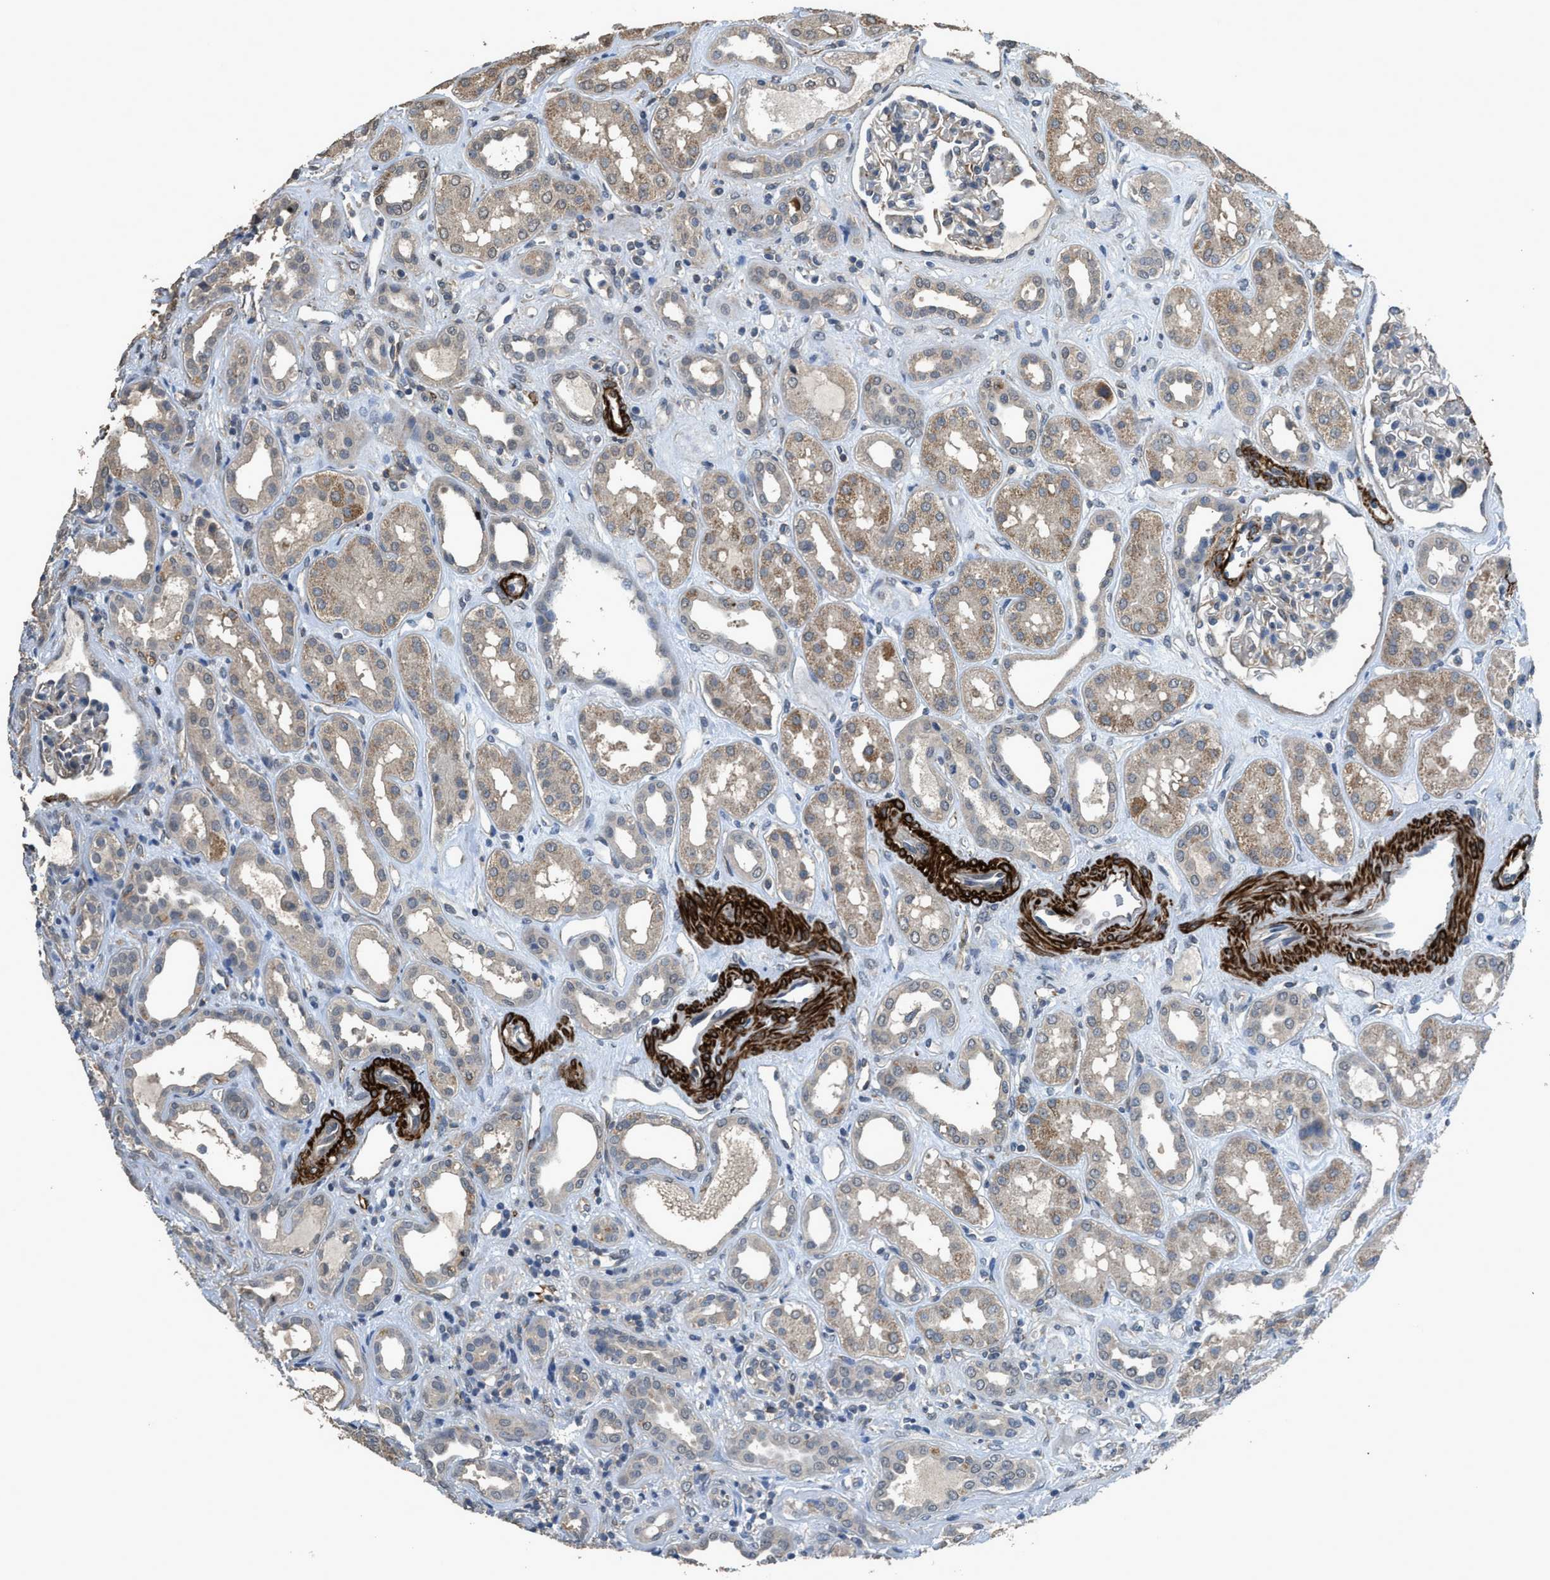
{"staining": {"intensity": "weak", "quantity": "<25%", "location": "cytoplasmic/membranous"}, "tissue": "kidney", "cell_type": "Cells in glomeruli", "image_type": "normal", "snomed": [{"axis": "morphology", "description": "Normal tissue, NOS"}, {"axis": "topography", "description": "Kidney"}], "caption": "The photomicrograph shows no significant positivity in cells in glomeruli of kidney. (Brightfield microscopy of DAB IHC at high magnification).", "gene": "SYNM", "patient": {"sex": "male", "age": 59}}